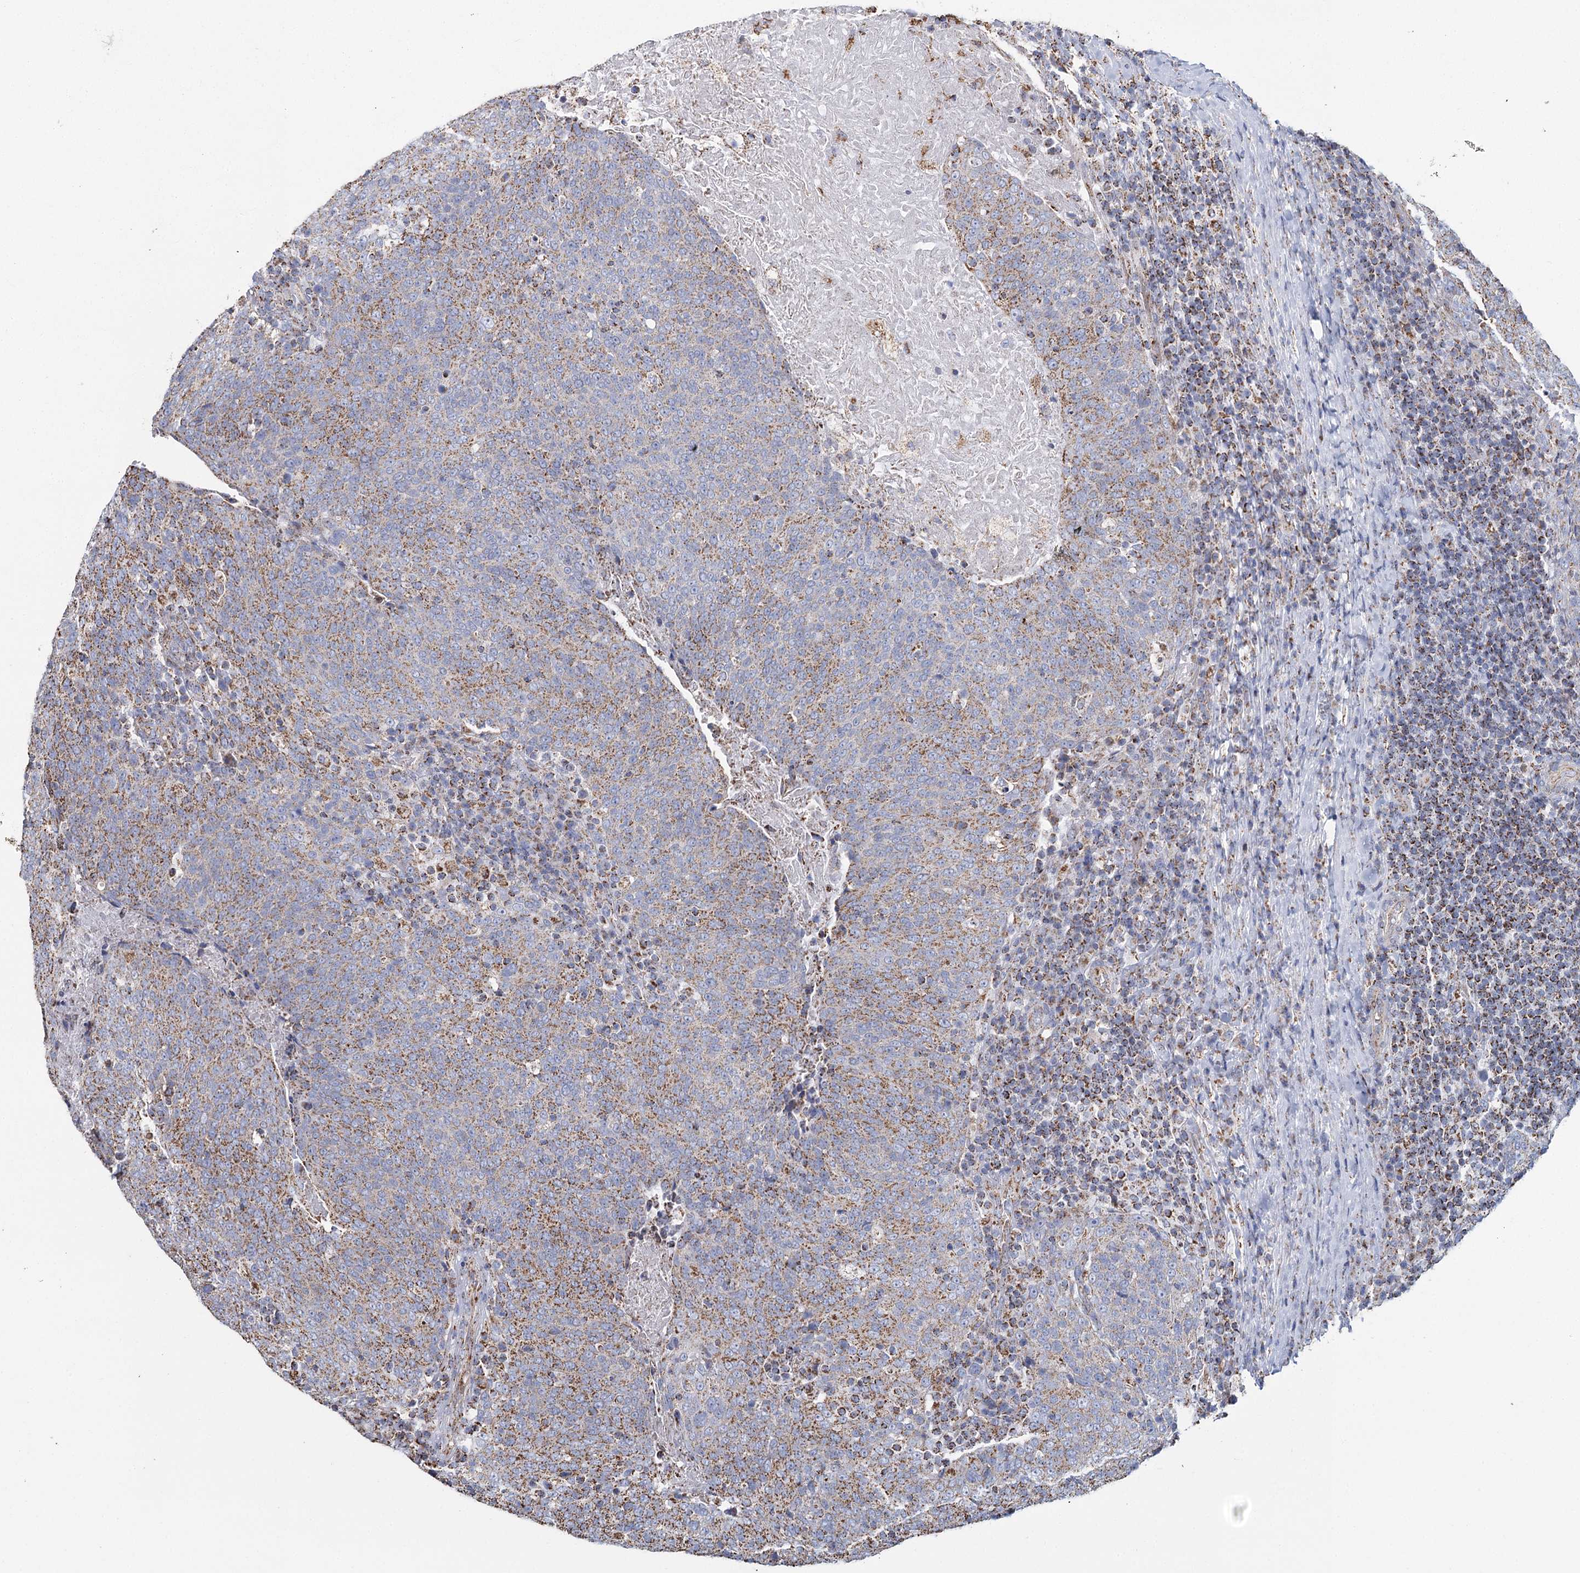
{"staining": {"intensity": "moderate", "quantity": "25%-75%", "location": "cytoplasmic/membranous"}, "tissue": "head and neck cancer", "cell_type": "Tumor cells", "image_type": "cancer", "snomed": [{"axis": "morphology", "description": "Squamous cell carcinoma, NOS"}, {"axis": "morphology", "description": "Squamous cell carcinoma, metastatic, NOS"}, {"axis": "topography", "description": "Lymph node"}, {"axis": "topography", "description": "Head-Neck"}], "caption": "Head and neck metastatic squamous cell carcinoma was stained to show a protein in brown. There is medium levels of moderate cytoplasmic/membranous staining in about 25%-75% of tumor cells.", "gene": "MRPL44", "patient": {"sex": "male", "age": 62}}